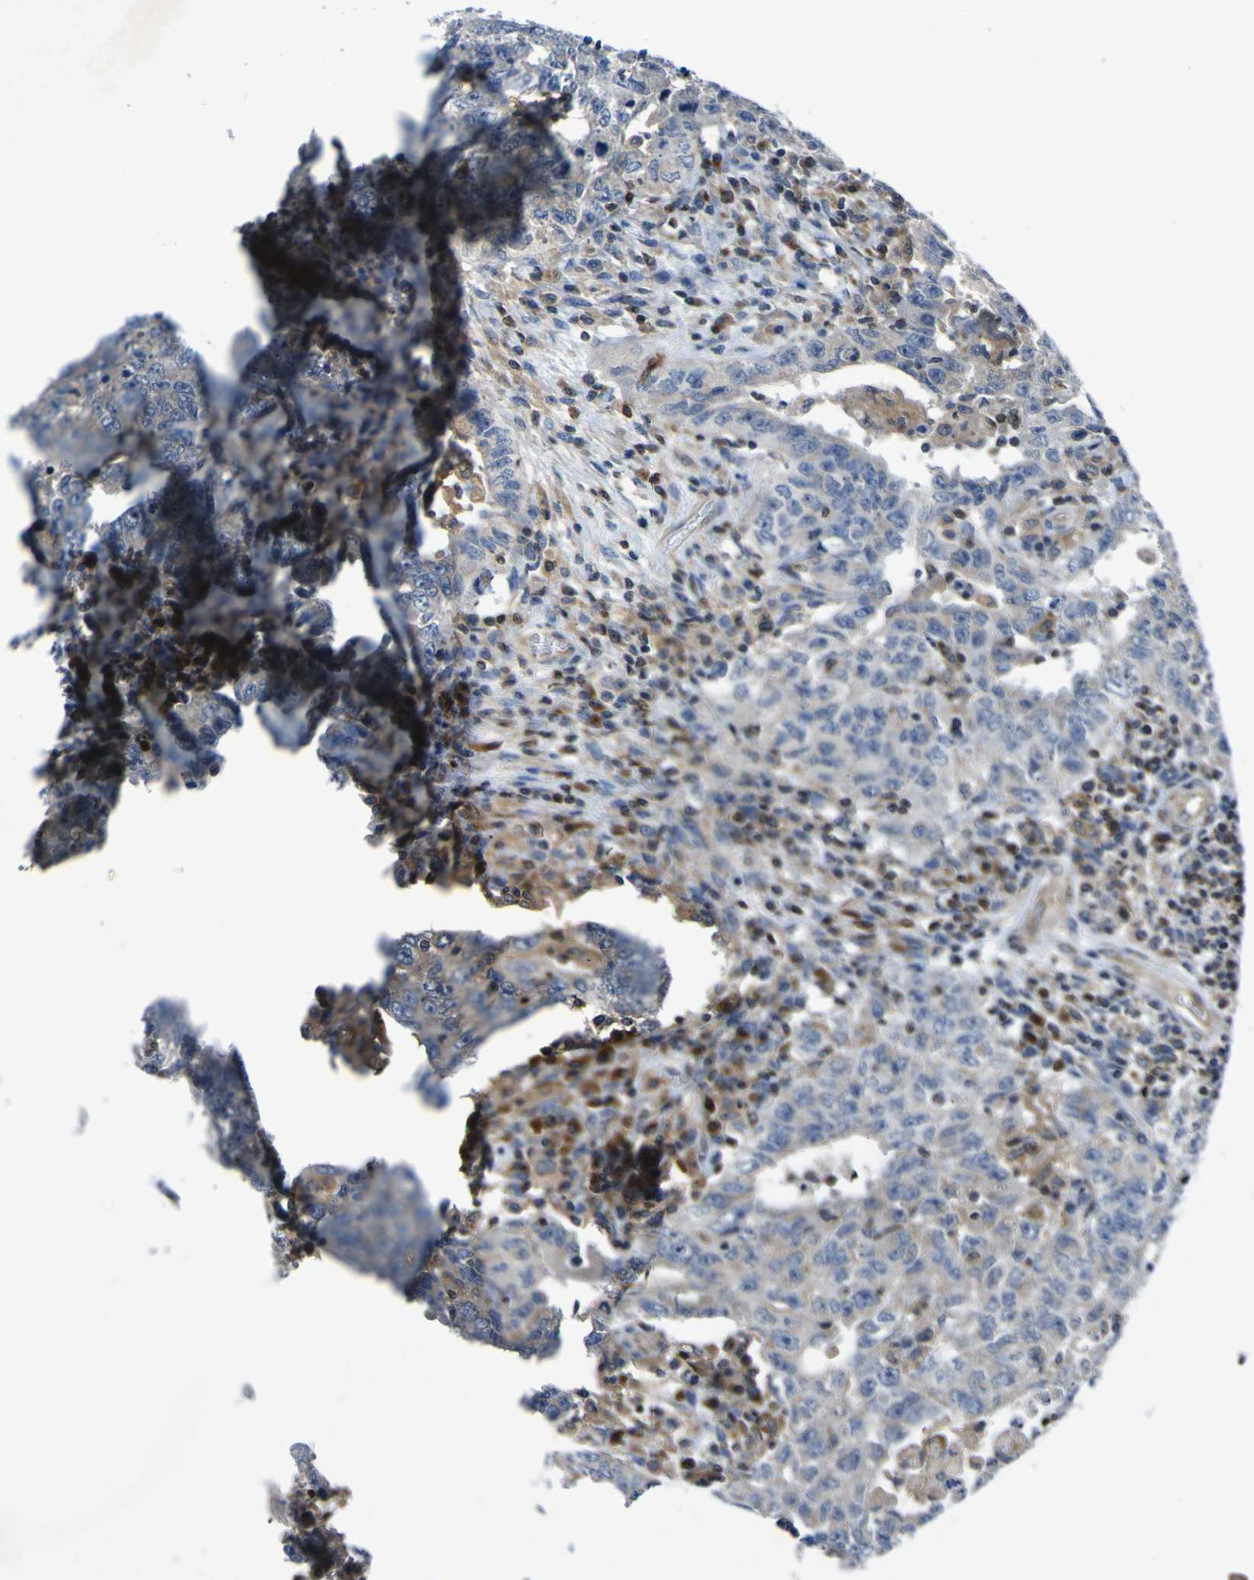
{"staining": {"intensity": "moderate", "quantity": "<25%", "location": "cytoplasmic/membranous"}, "tissue": "testis cancer", "cell_type": "Tumor cells", "image_type": "cancer", "snomed": [{"axis": "morphology", "description": "Carcinoma, Embryonal, NOS"}, {"axis": "topography", "description": "Testis"}], "caption": "This histopathology image displays testis embryonal carcinoma stained with immunohistochemistry (IHC) to label a protein in brown. The cytoplasmic/membranous of tumor cells show moderate positivity for the protein. Nuclei are counter-stained blue.", "gene": "EML2", "patient": {"sex": "male", "age": 26}}